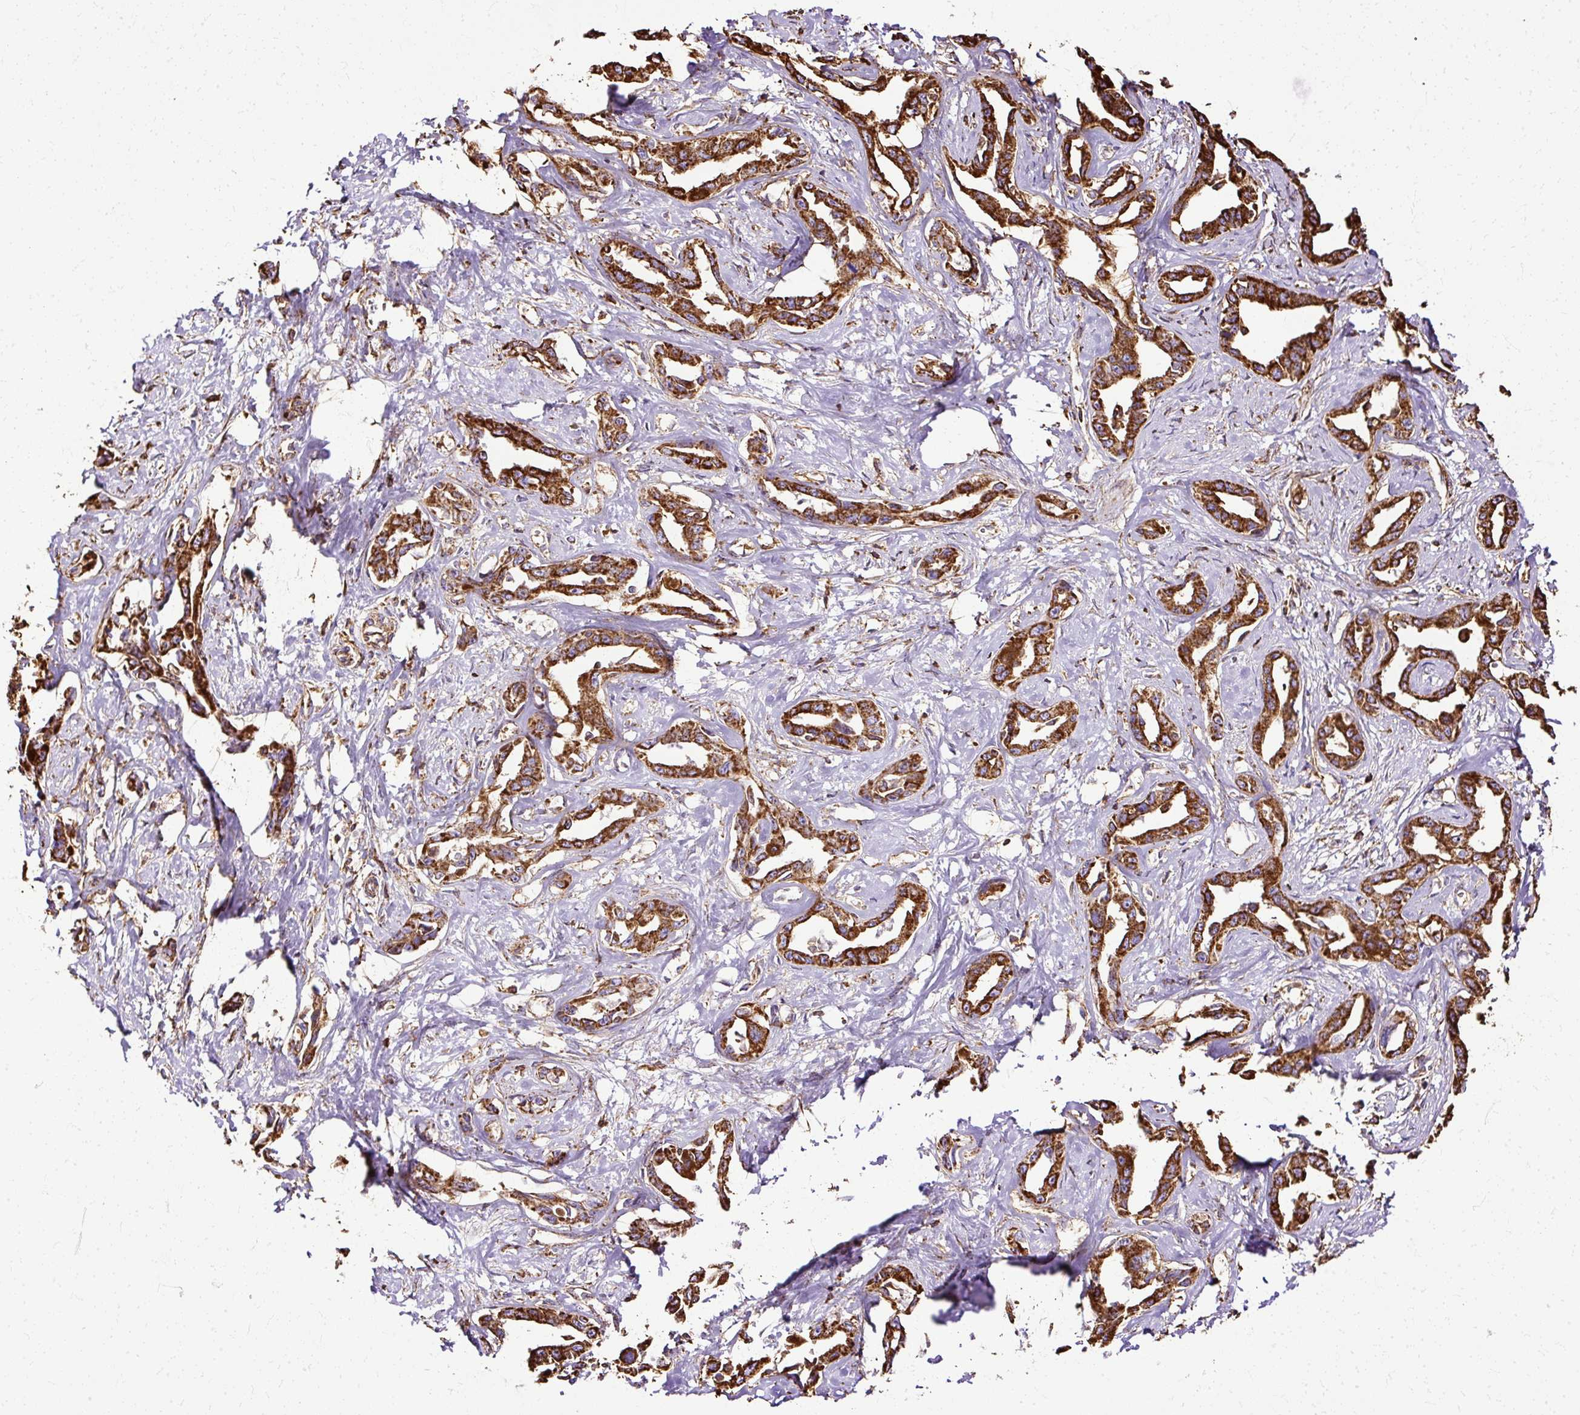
{"staining": {"intensity": "strong", "quantity": ">75%", "location": "cytoplasmic/membranous"}, "tissue": "liver cancer", "cell_type": "Tumor cells", "image_type": "cancer", "snomed": [{"axis": "morphology", "description": "Cholangiocarcinoma"}, {"axis": "topography", "description": "Liver"}], "caption": "The histopathology image exhibits immunohistochemical staining of liver cancer. There is strong cytoplasmic/membranous staining is seen in about >75% of tumor cells. The staining is performed using DAB (3,3'-diaminobenzidine) brown chromogen to label protein expression. The nuclei are counter-stained blue using hematoxylin.", "gene": "KLHL11", "patient": {"sex": "male", "age": 59}}